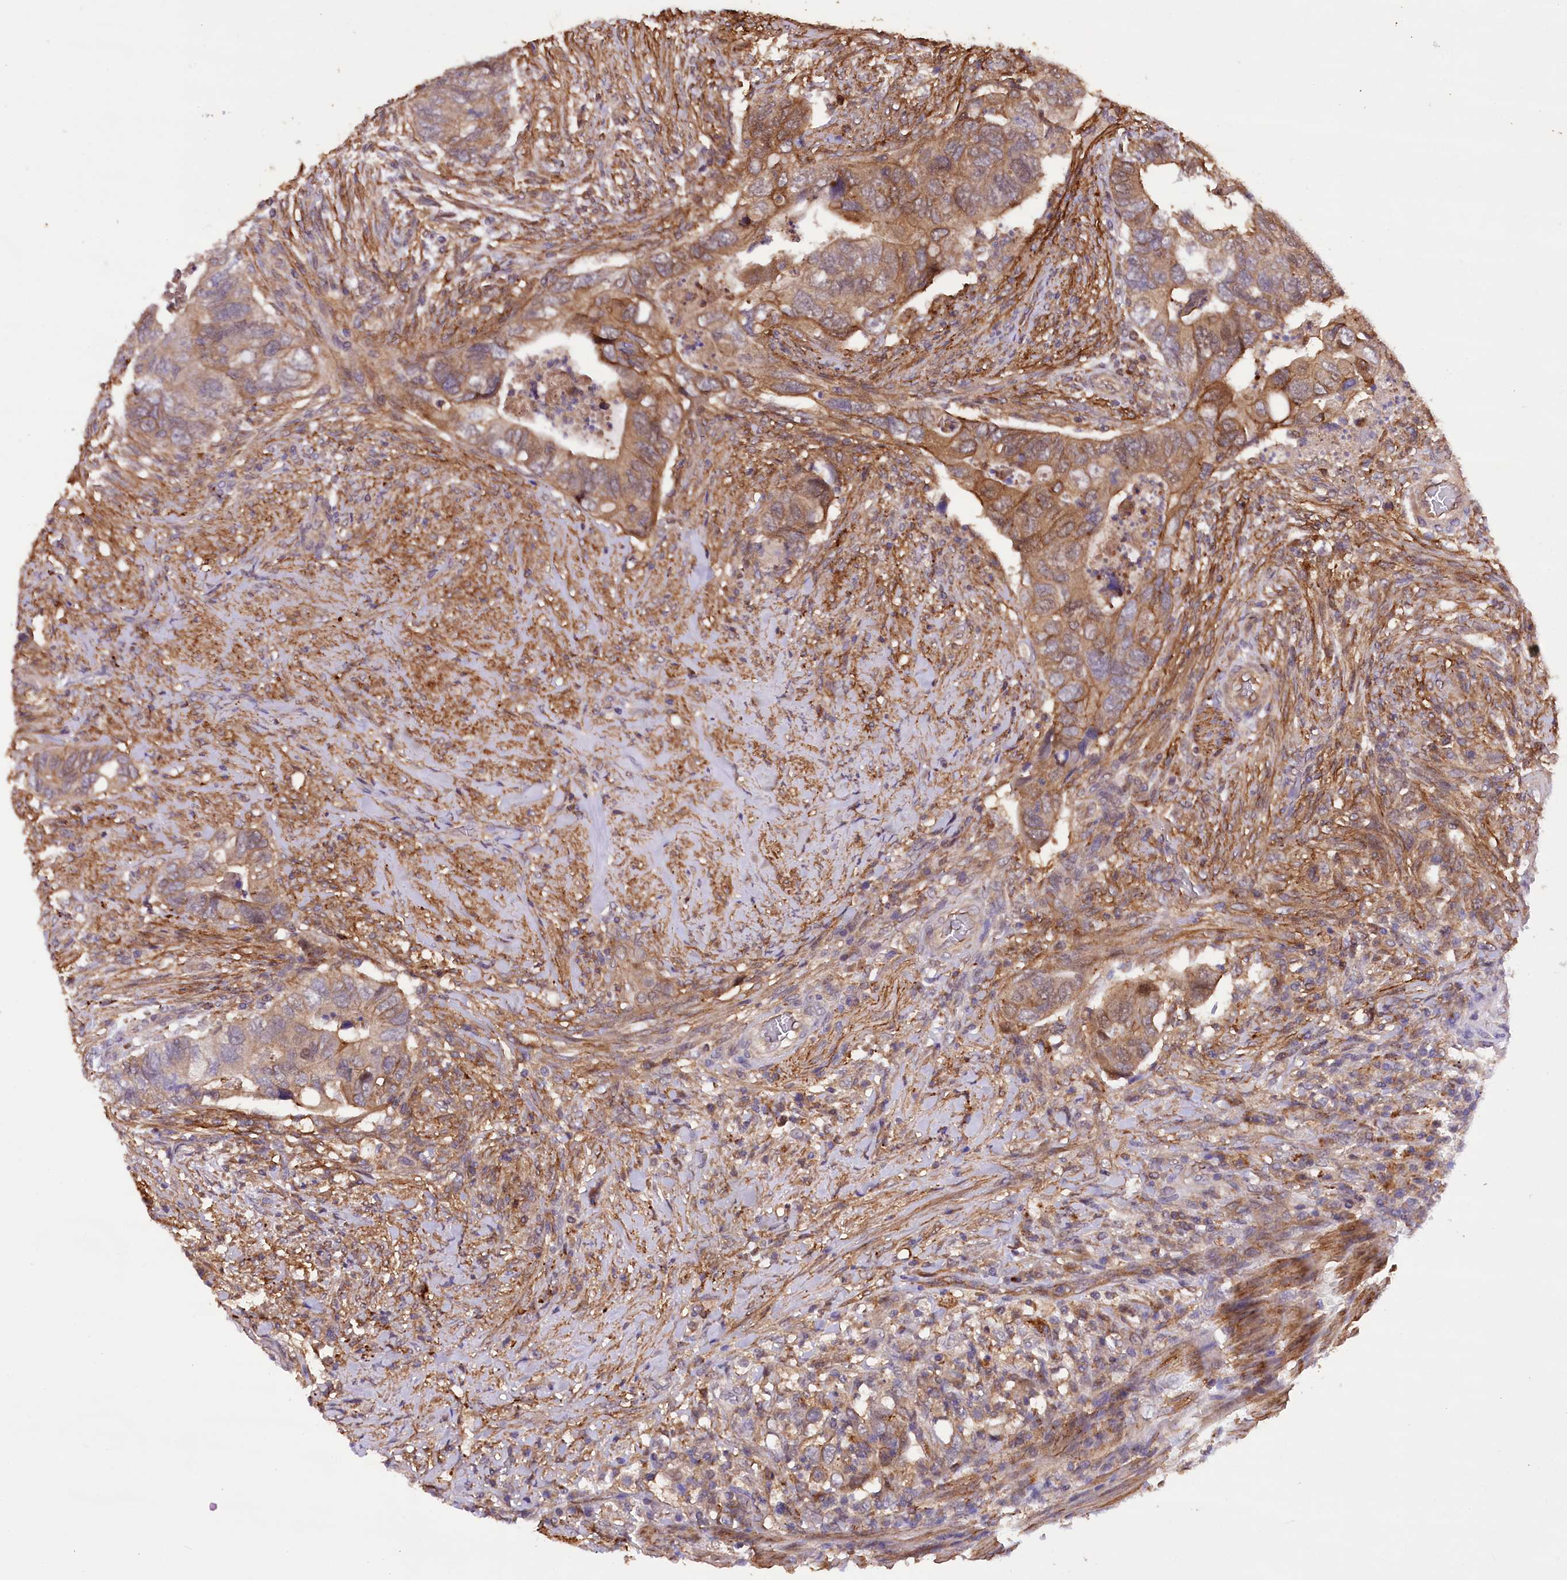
{"staining": {"intensity": "moderate", "quantity": "25%-75%", "location": "cytoplasmic/membranous"}, "tissue": "colorectal cancer", "cell_type": "Tumor cells", "image_type": "cancer", "snomed": [{"axis": "morphology", "description": "Adenocarcinoma, NOS"}, {"axis": "topography", "description": "Rectum"}], "caption": "A medium amount of moderate cytoplasmic/membranous positivity is seen in about 25%-75% of tumor cells in colorectal adenocarcinoma tissue. (DAB (3,3'-diaminobenzidine) IHC with brightfield microscopy, high magnification).", "gene": "DPP3", "patient": {"sex": "male", "age": 63}}